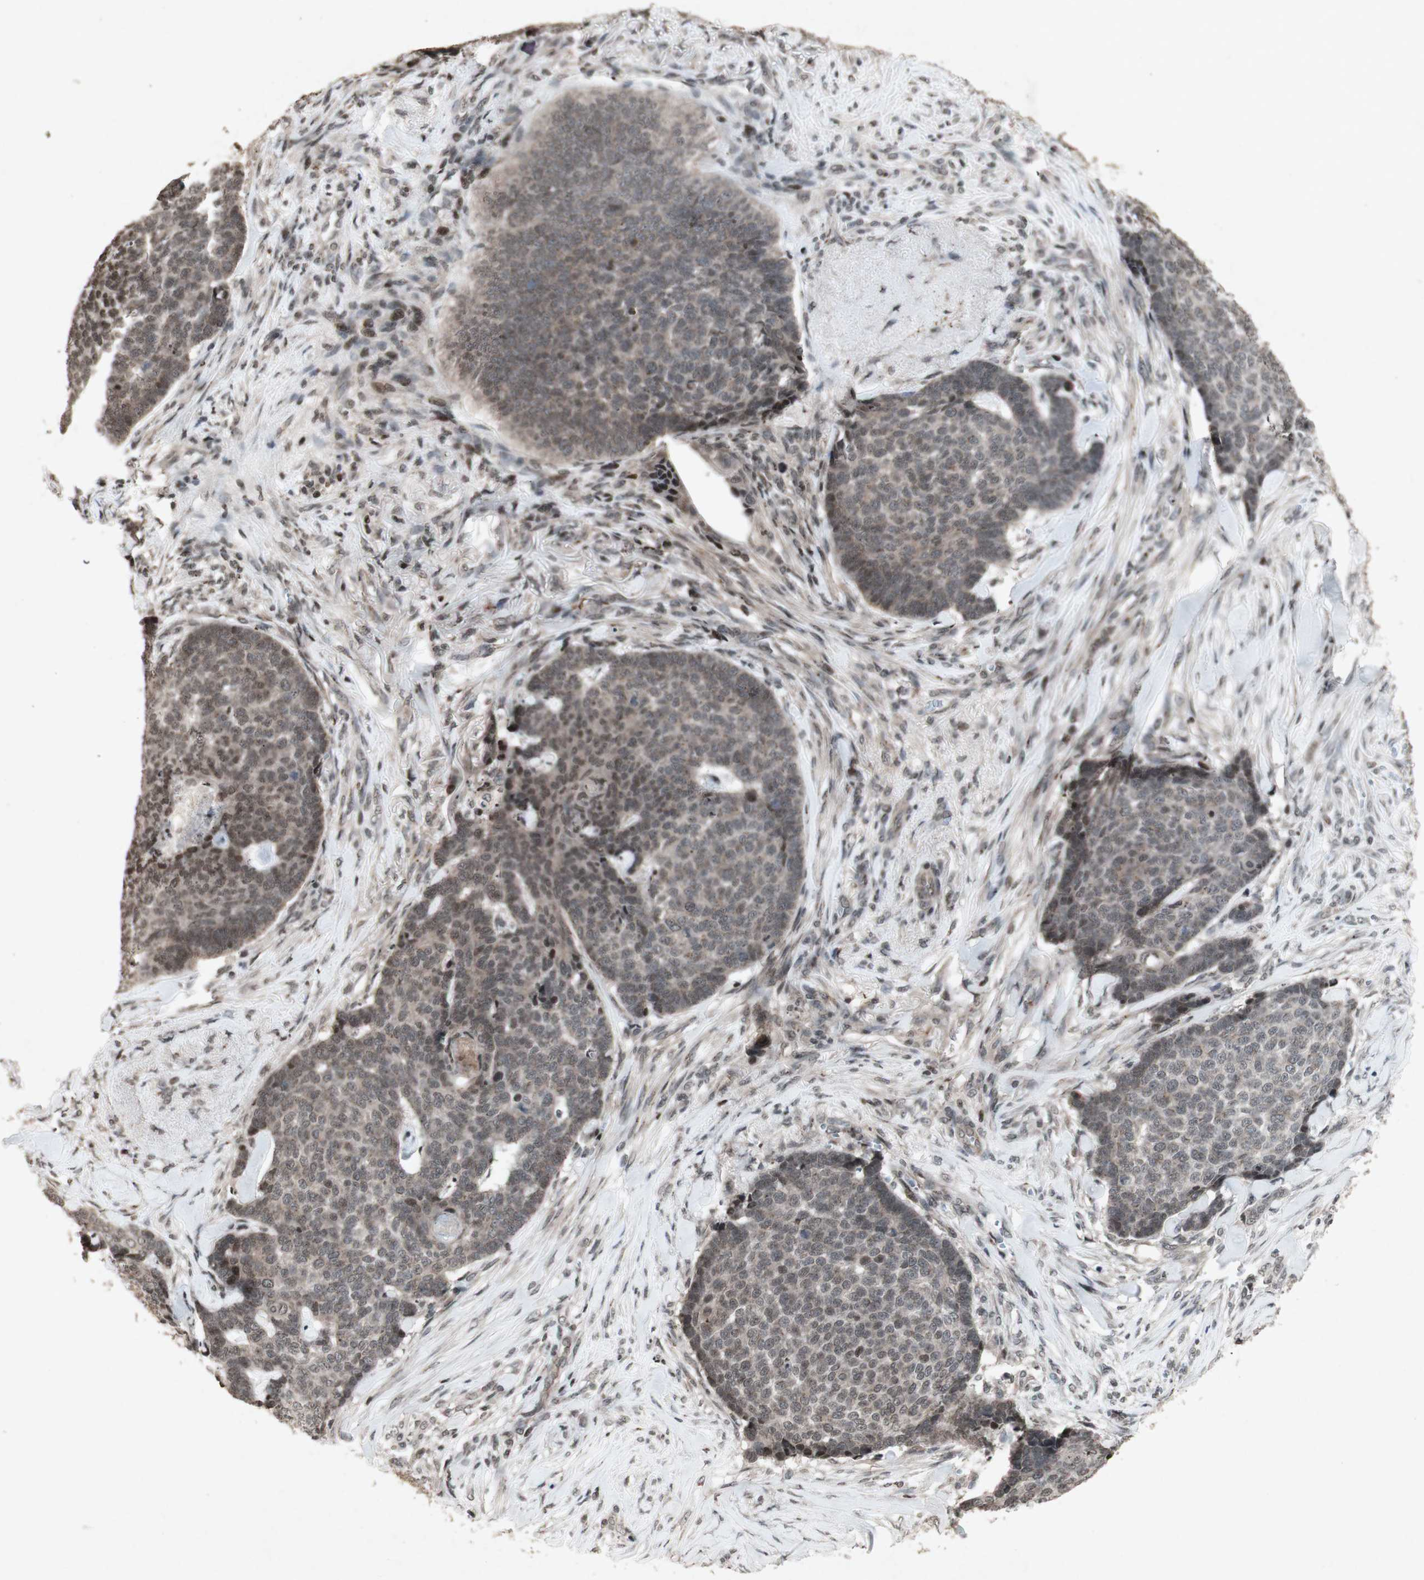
{"staining": {"intensity": "weak", "quantity": ">75%", "location": "cytoplasmic/membranous"}, "tissue": "skin cancer", "cell_type": "Tumor cells", "image_type": "cancer", "snomed": [{"axis": "morphology", "description": "Basal cell carcinoma"}, {"axis": "topography", "description": "Skin"}], "caption": "The photomicrograph displays a brown stain indicating the presence of a protein in the cytoplasmic/membranous of tumor cells in skin basal cell carcinoma.", "gene": "PLXNA1", "patient": {"sex": "male", "age": 84}}